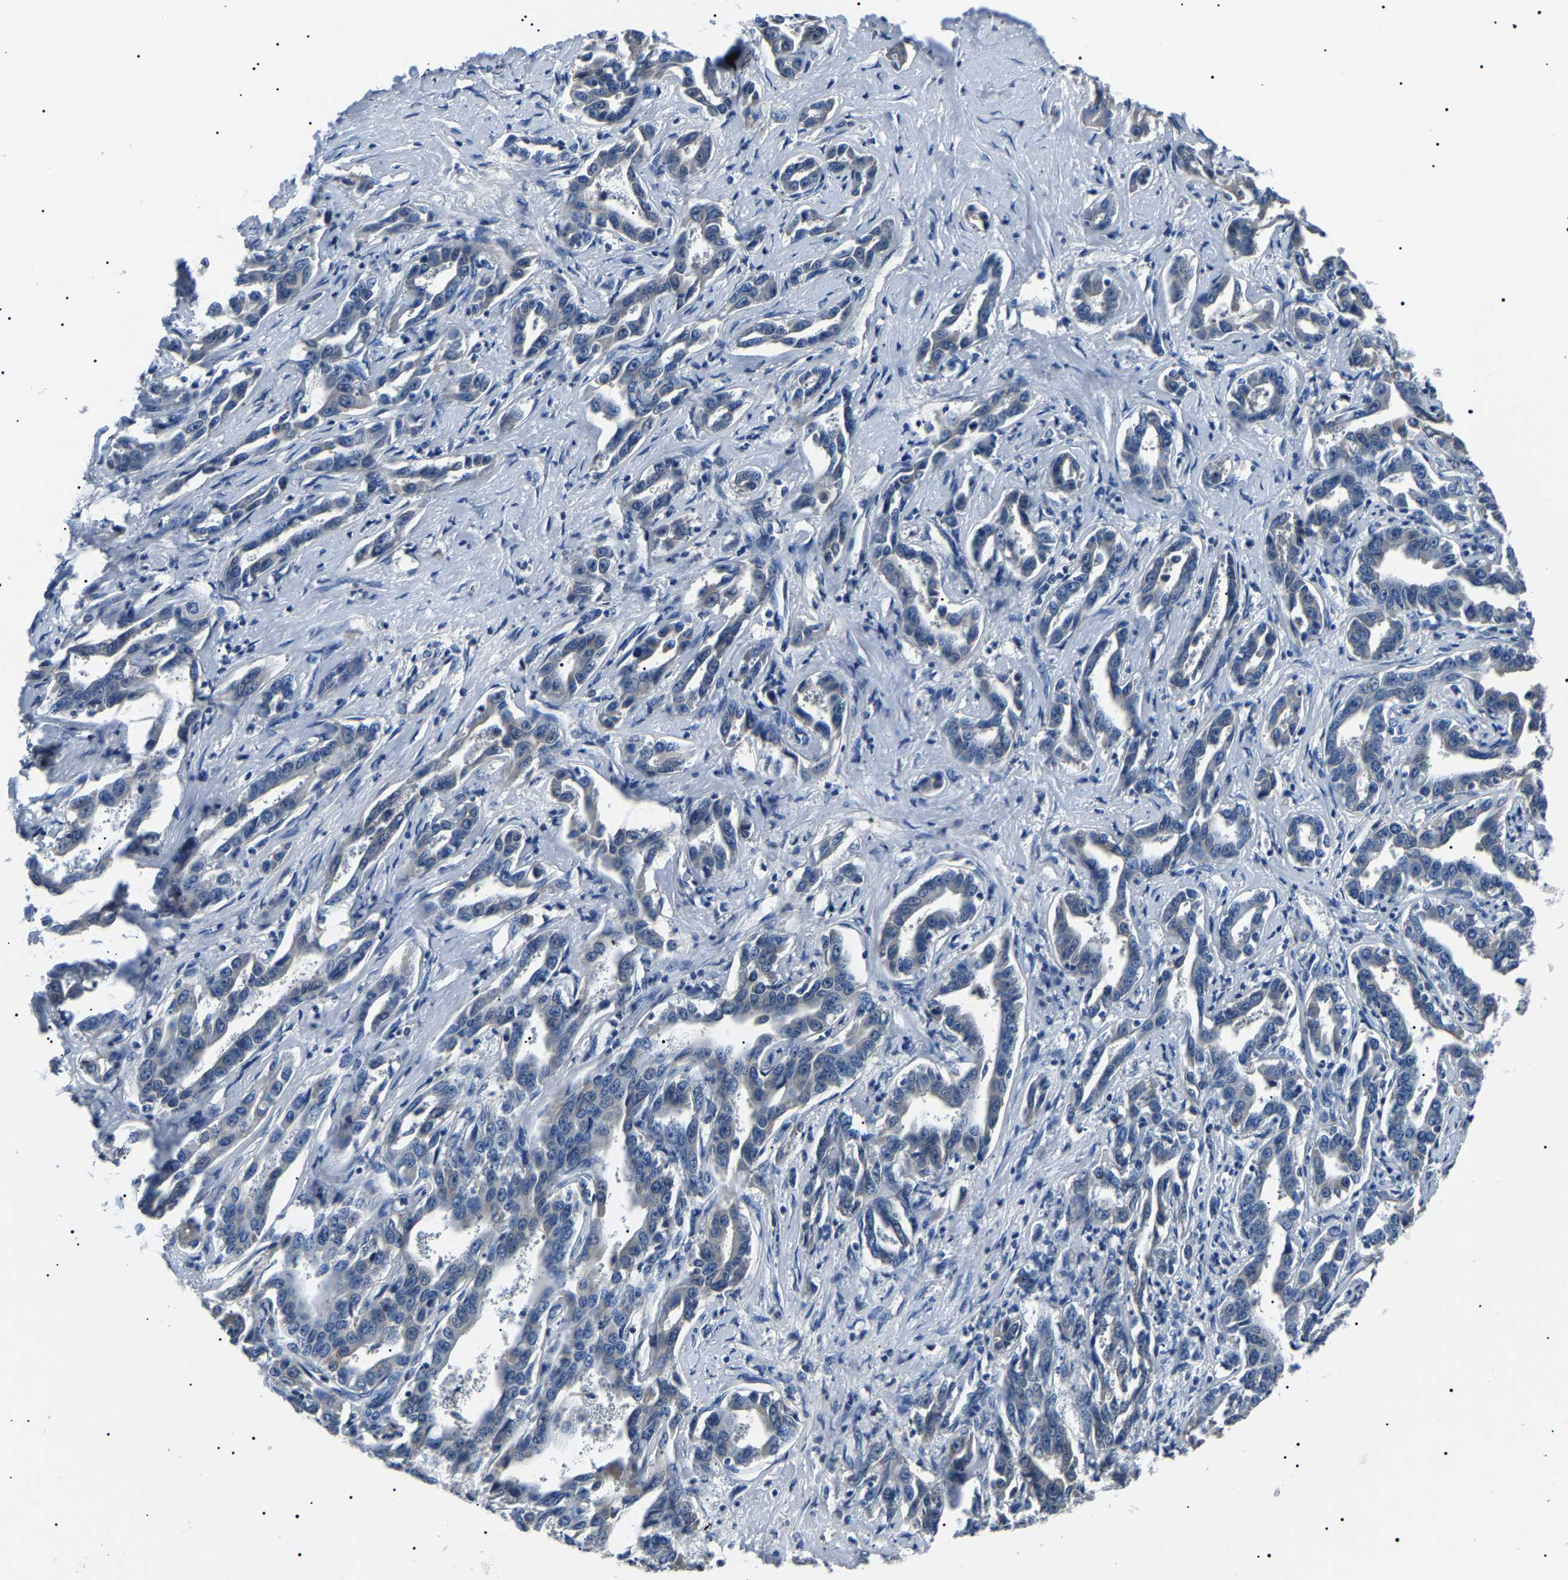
{"staining": {"intensity": "weak", "quantity": "<25%", "location": "cytoplasmic/membranous"}, "tissue": "liver cancer", "cell_type": "Tumor cells", "image_type": "cancer", "snomed": [{"axis": "morphology", "description": "Cholangiocarcinoma"}, {"axis": "topography", "description": "Liver"}], "caption": "High magnification brightfield microscopy of liver cancer stained with DAB (3,3'-diaminobenzidine) (brown) and counterstained with hematoxylin (blue): tumor cells show no significant expression. (DAB IHC with hematoxylin counter stain).", "gene": "KLK15", "patient": {"sex": "male", "age": 59}}